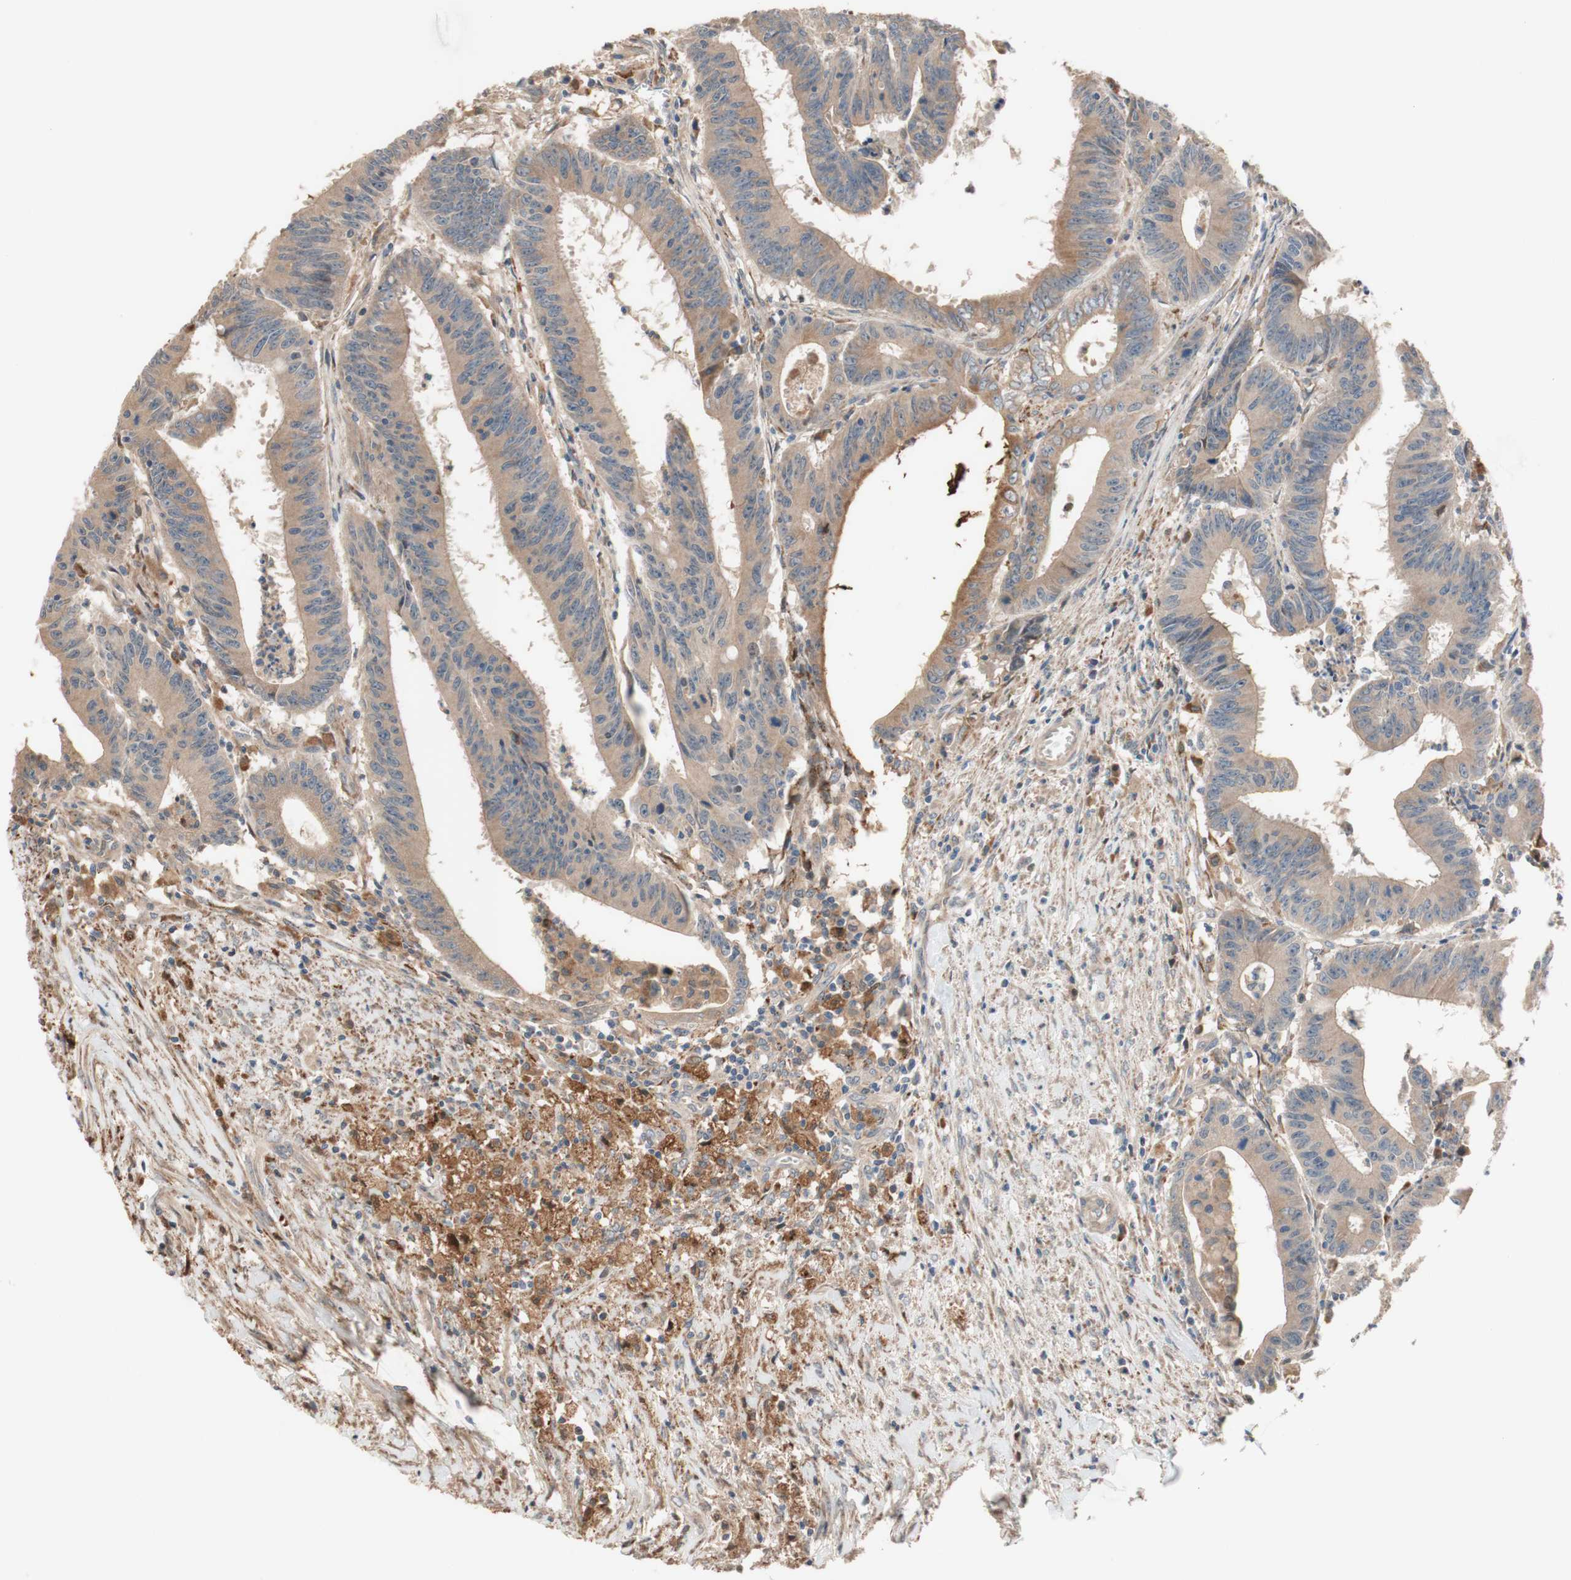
{"staining": {"intensity": "weak", "quantity": ">75%", "location": "cytoplasmic/membranous"}, "tissue": "colorectal cancer", "cell_type": "Tumor cells", "image_type": "cancer", "snomed": [{"axis": "morphology", "description": "Adenocarcinoma, NOS"}, {"axis": "topography", "description": "Colon"}], "caption": "Immunohistochemistry photomicrograph of human colorectal cancer (adenocarcinoma) stained for a protein (brown), which exhibits low levels of weak cytoplasmic/membranous expression in approximately >75% of tumor cells.", "gene": "PTPN21", "patient": {"sex": "male", "age": 45}}